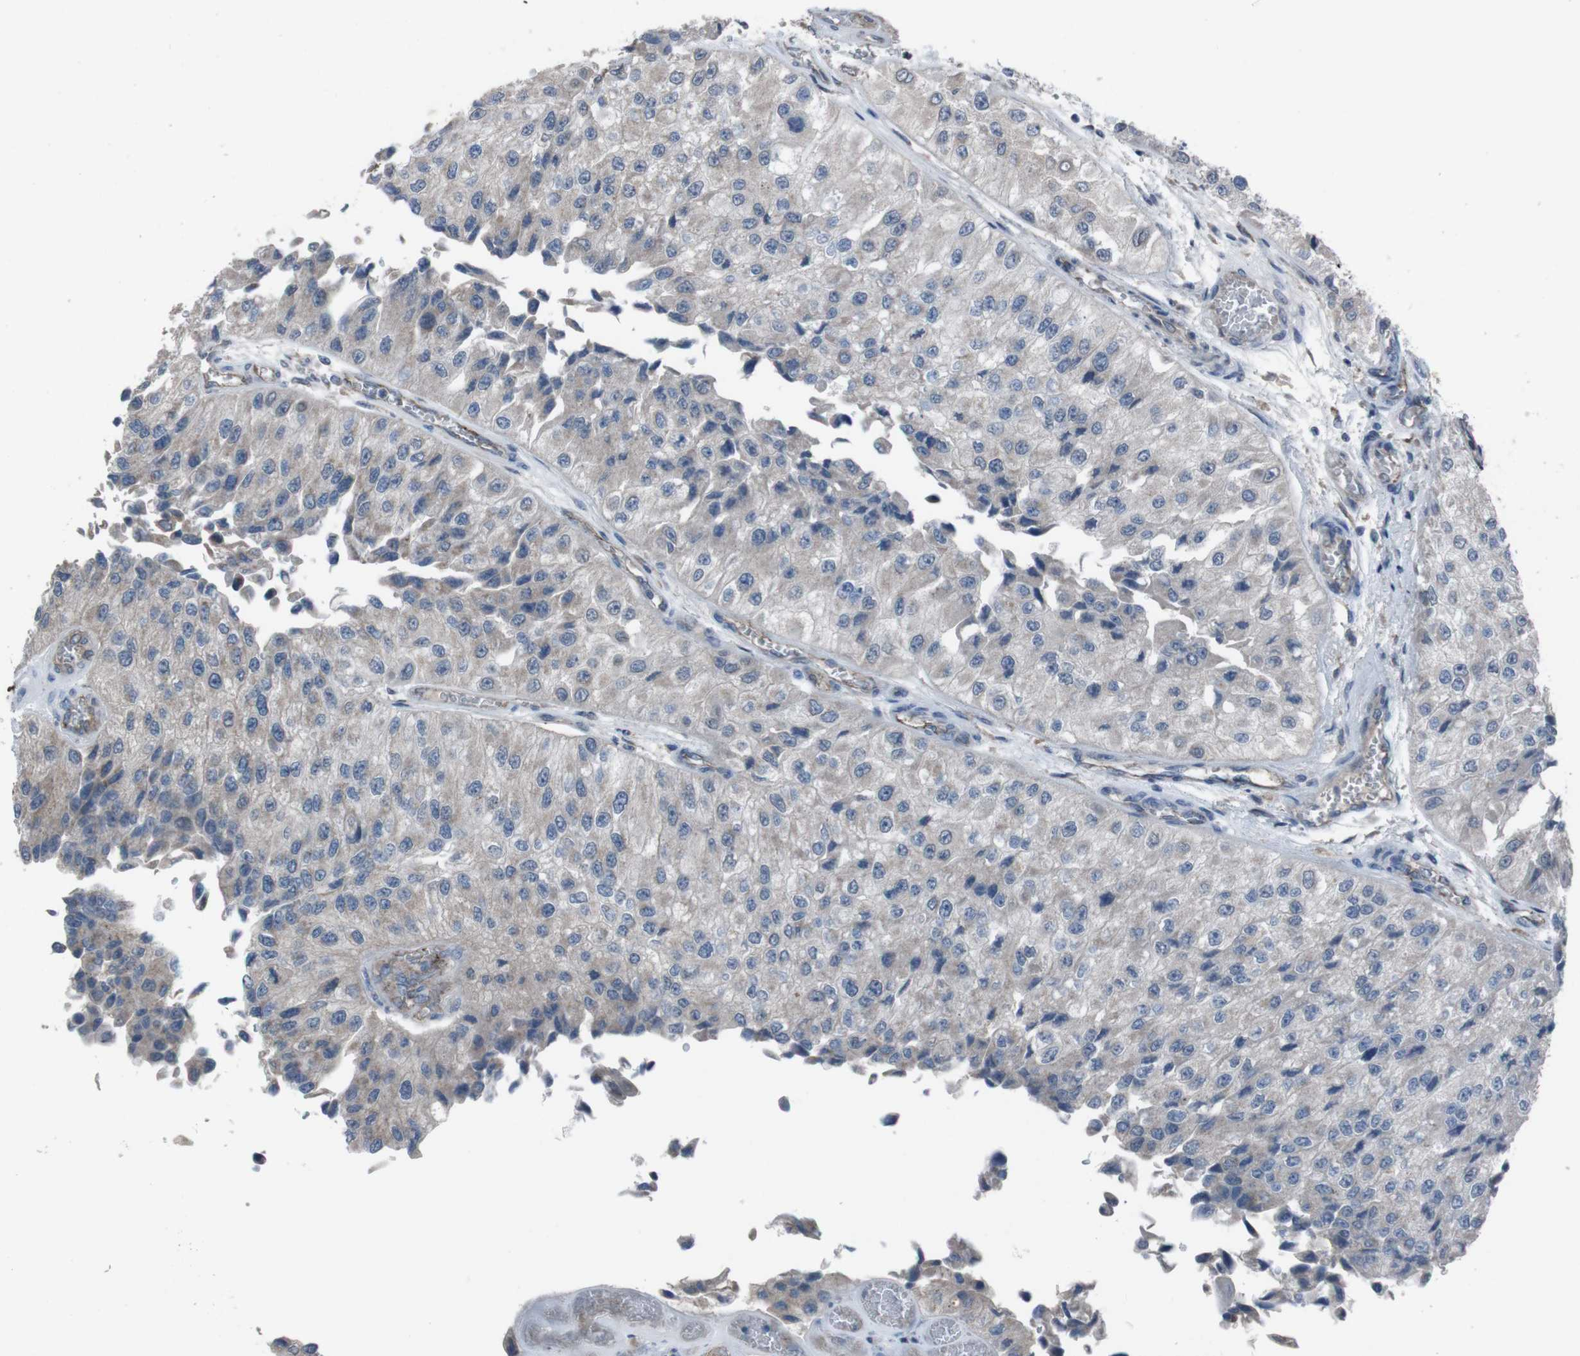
{"staining": {"intensity": "weak", "quantity": "<25%", "location": "cytoplasmic/membranous"}, "tissue": "urothelial cancer", "cell_type": "Tumor cells", "image_type": "cancer", "snomed": [{"axis": "morphology", "description": "Urothelial carcinoma, High grade"}, {"axis": "topography", "description": "Kidney"}, {"axis": "topography", "description": "Urinary bladder"}], "caption": "High-grade urothelial carcinoma was stained to show a protein in brown. There is no significant positivity in tumor cells.", "gene": "EFNA5", "patient": {"sex": "male", "age": 77}}